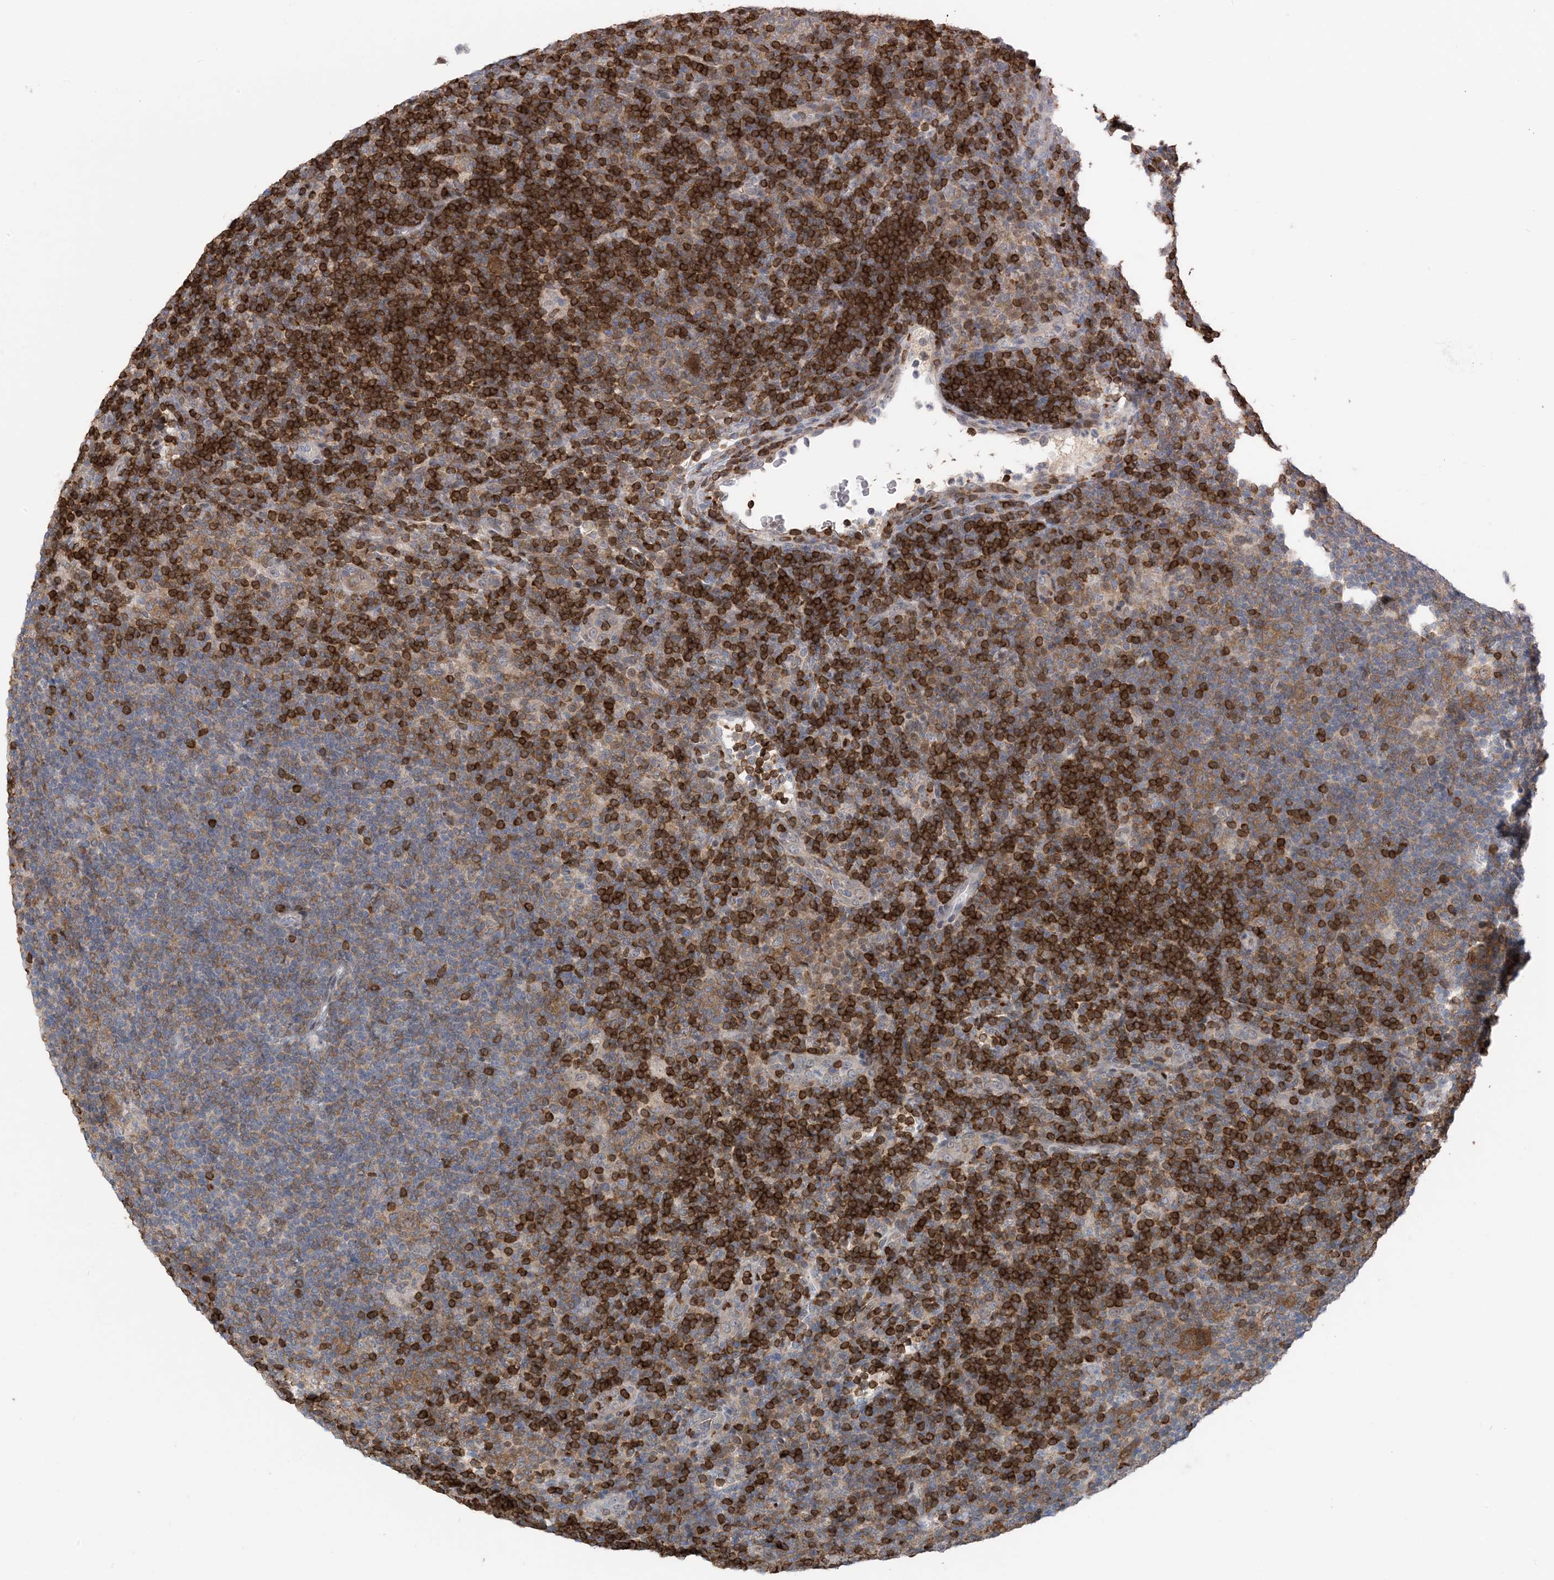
{"staining": {"intensity": "negative", "quantity": "none", "location": "none"}, "tissue": "lymphoma", "cell_type": "Tumor cells", "image_type": "cancer", "snomed": [{"axis": "morphology", "description": "Hodgkin's disease, NOS"}, {"axis": "topography", "description": "Lymph node"}], "caption": "Tumor cells show no significant protein positivity in Hodgkin's disease.", "gene": "ZC3H12A", "patient": {"sex": "female", "age": 57}}